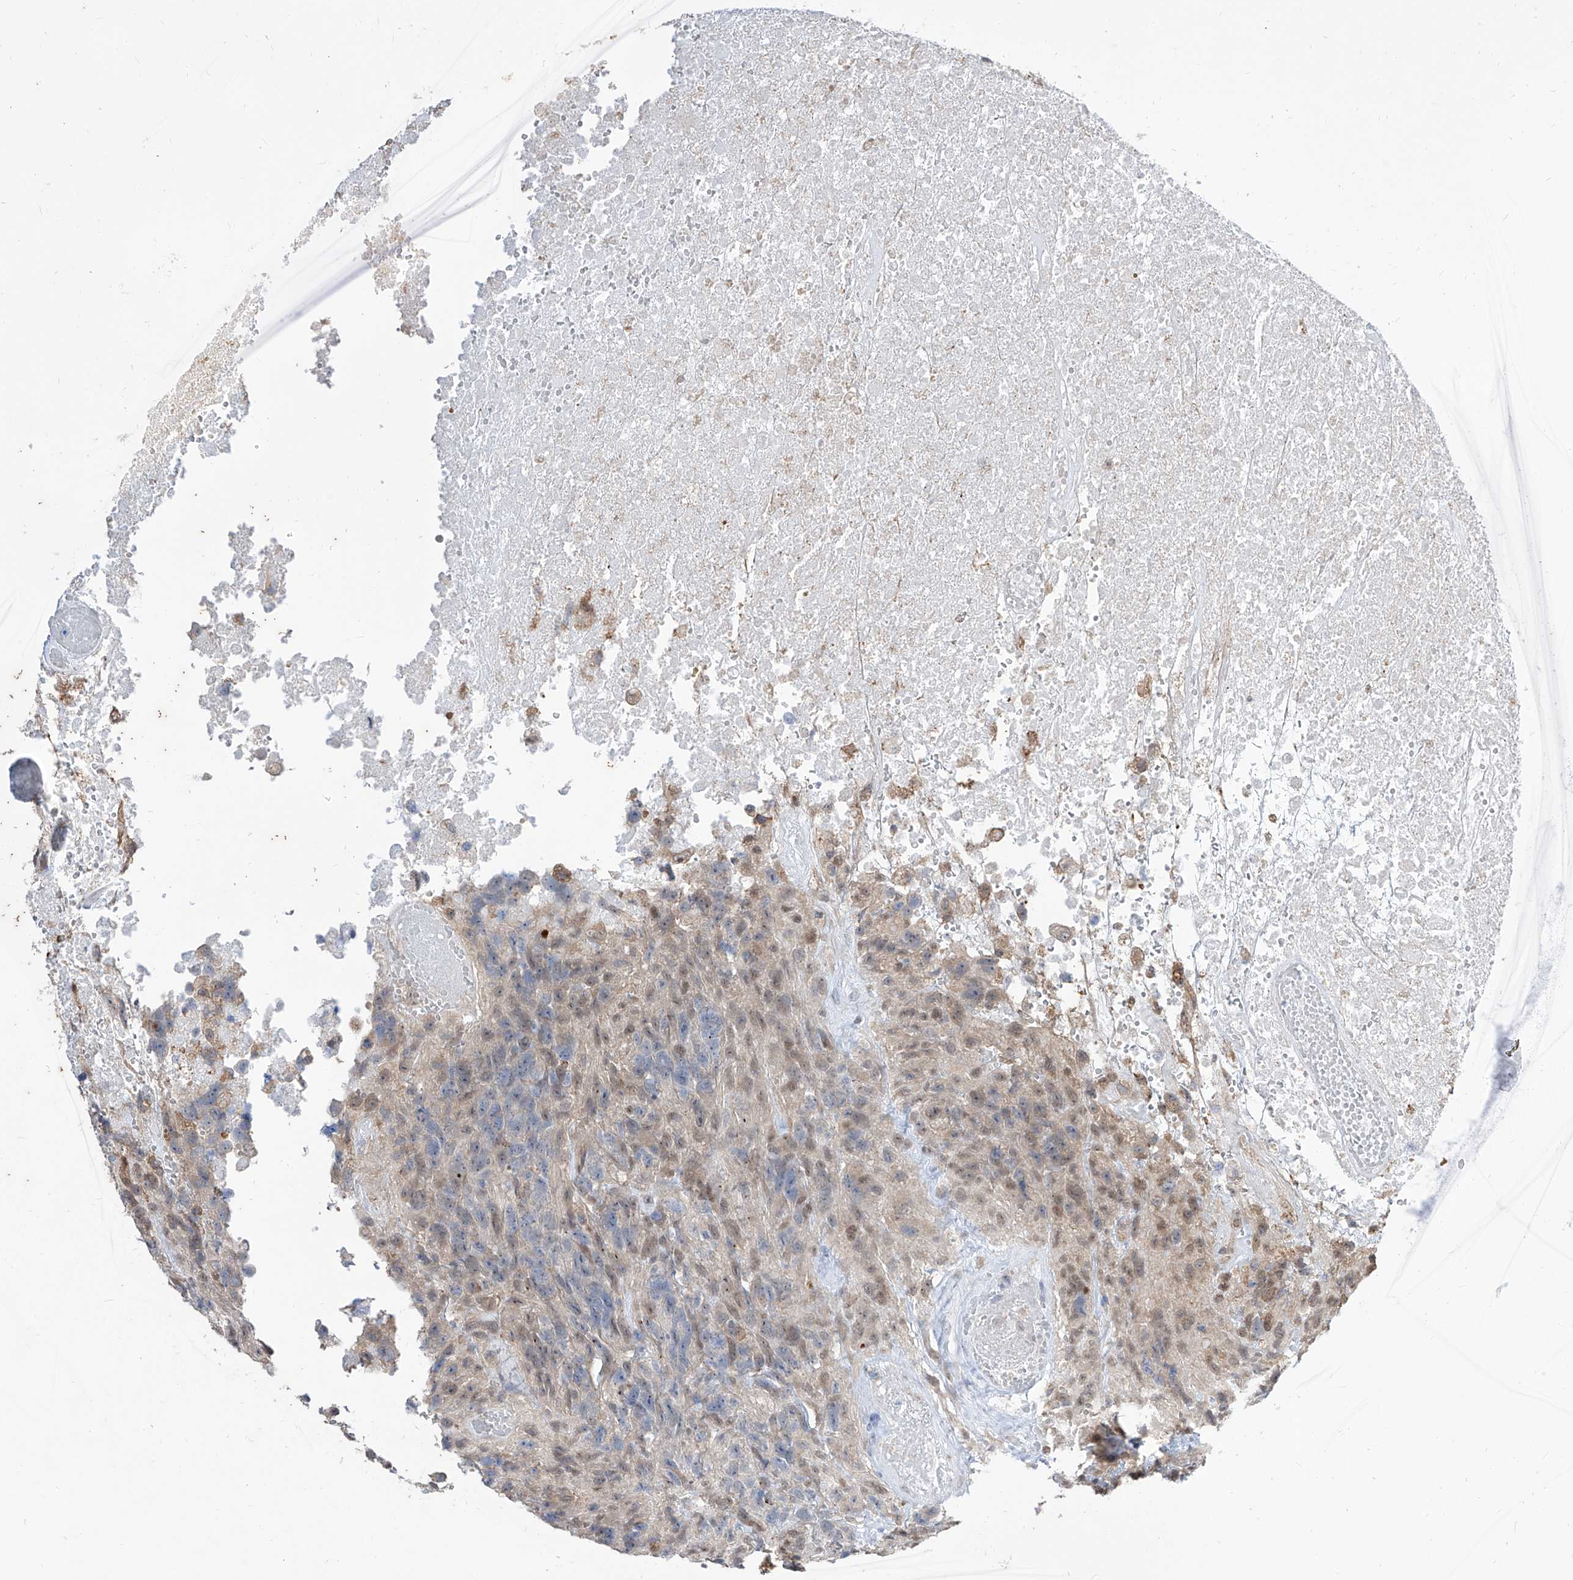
{"staining": {"intensity": "weak", "quantity": "25%-75%", "location": "nuclear"}, "tissue": "glioma", "cell_type": "Tumor cells", "image_type": "cancer", "snomed": [{"axis": "morphology", "description": "Glioma, malignant, High grade"}, {"axis": "topography", "description": "Brain"}], "caption": "Immunohistochemistry (IHC) image of neoplastic tissue: human malignant high-grade glioma stained using immunohistochemistry (IHC) shows low levels of weak protein expression localized specifically in the nuclear of tumor cells, appearing as a nuclear brown color.", "gene": "BROX", "patient": {"sex": "male", "age": 69}}